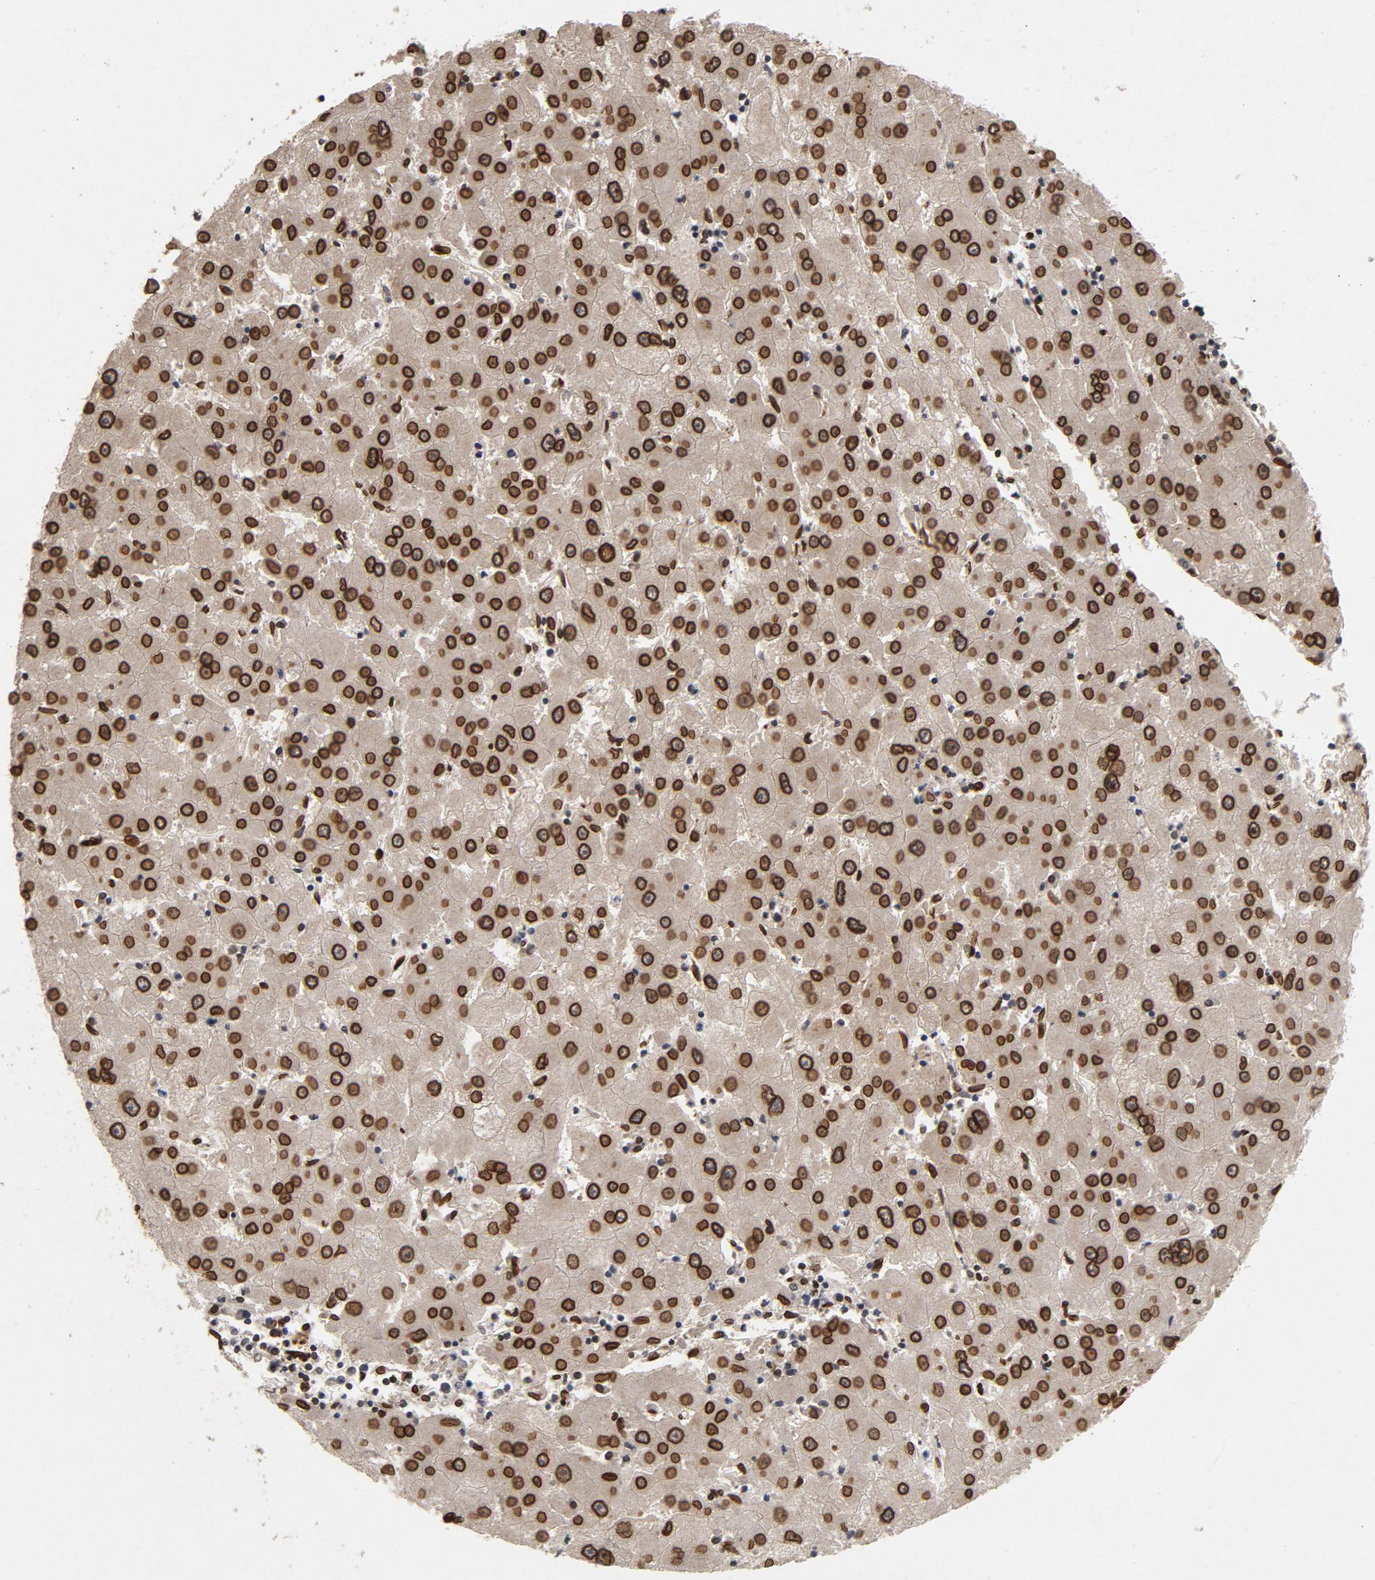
{"staining": {"intensity": "strong", "quantity": ">75%", "location": "cytoplasmic/membranous,nuclear"}, "tissue": "liver cancer", "cell_type": "Tumor cells", "image_type": "cancer", "snomed": [{"axis": "morphology", "description": "Carcinoma, Hepatocellular, NOS"}, {"axis": "topography", "description": "Liver"}], "caption": "Tumor cells demonstrate high levels of strong cytoplasmic/membranous and nuclear staining in approximately >75% of cells in liver cancer (hepatocellular carcinoma).", "gene": "LMNA", "patient": {"sex": "male", "age": 72}}